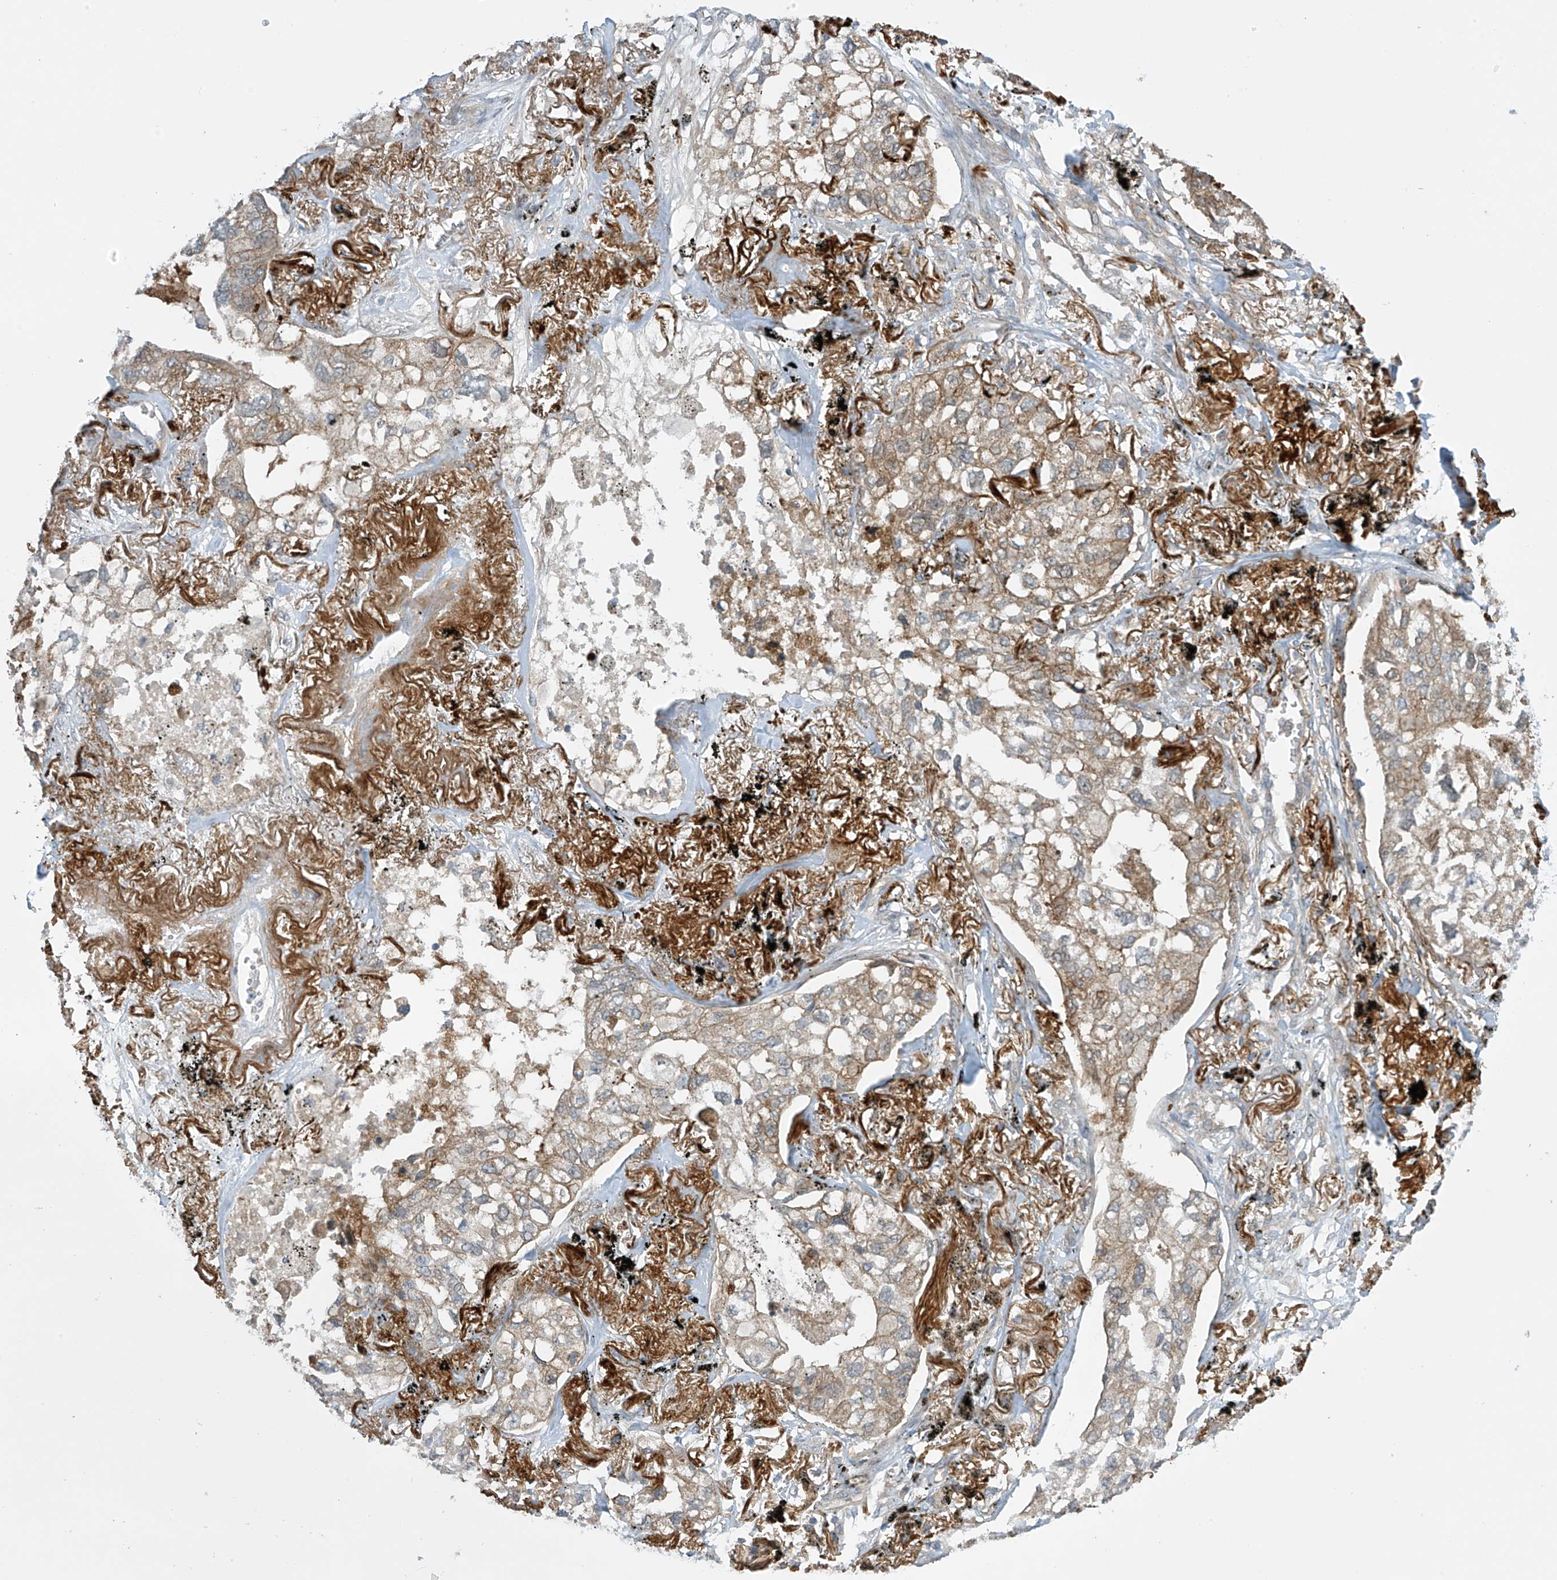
{"staining": {"intensity": "moderate", "quantity": "25%-75%", "location": "cytoplasmic/membranous"}, "tissue": "lung cancer", "cell_type": "Tumor cells", "image_type": "cancer", "snomed": [{"axis": "morphology", "description": "Adenocarcinoma, NOS"}, {"axis": "topography", "description": "Lung"}], "caption": "Lung adenocarcinoma stained with a protein marker reveals moderate staining in tumor cells.", "gene": "FSD1L", "patient": {"sex": "male", "age": 65}}